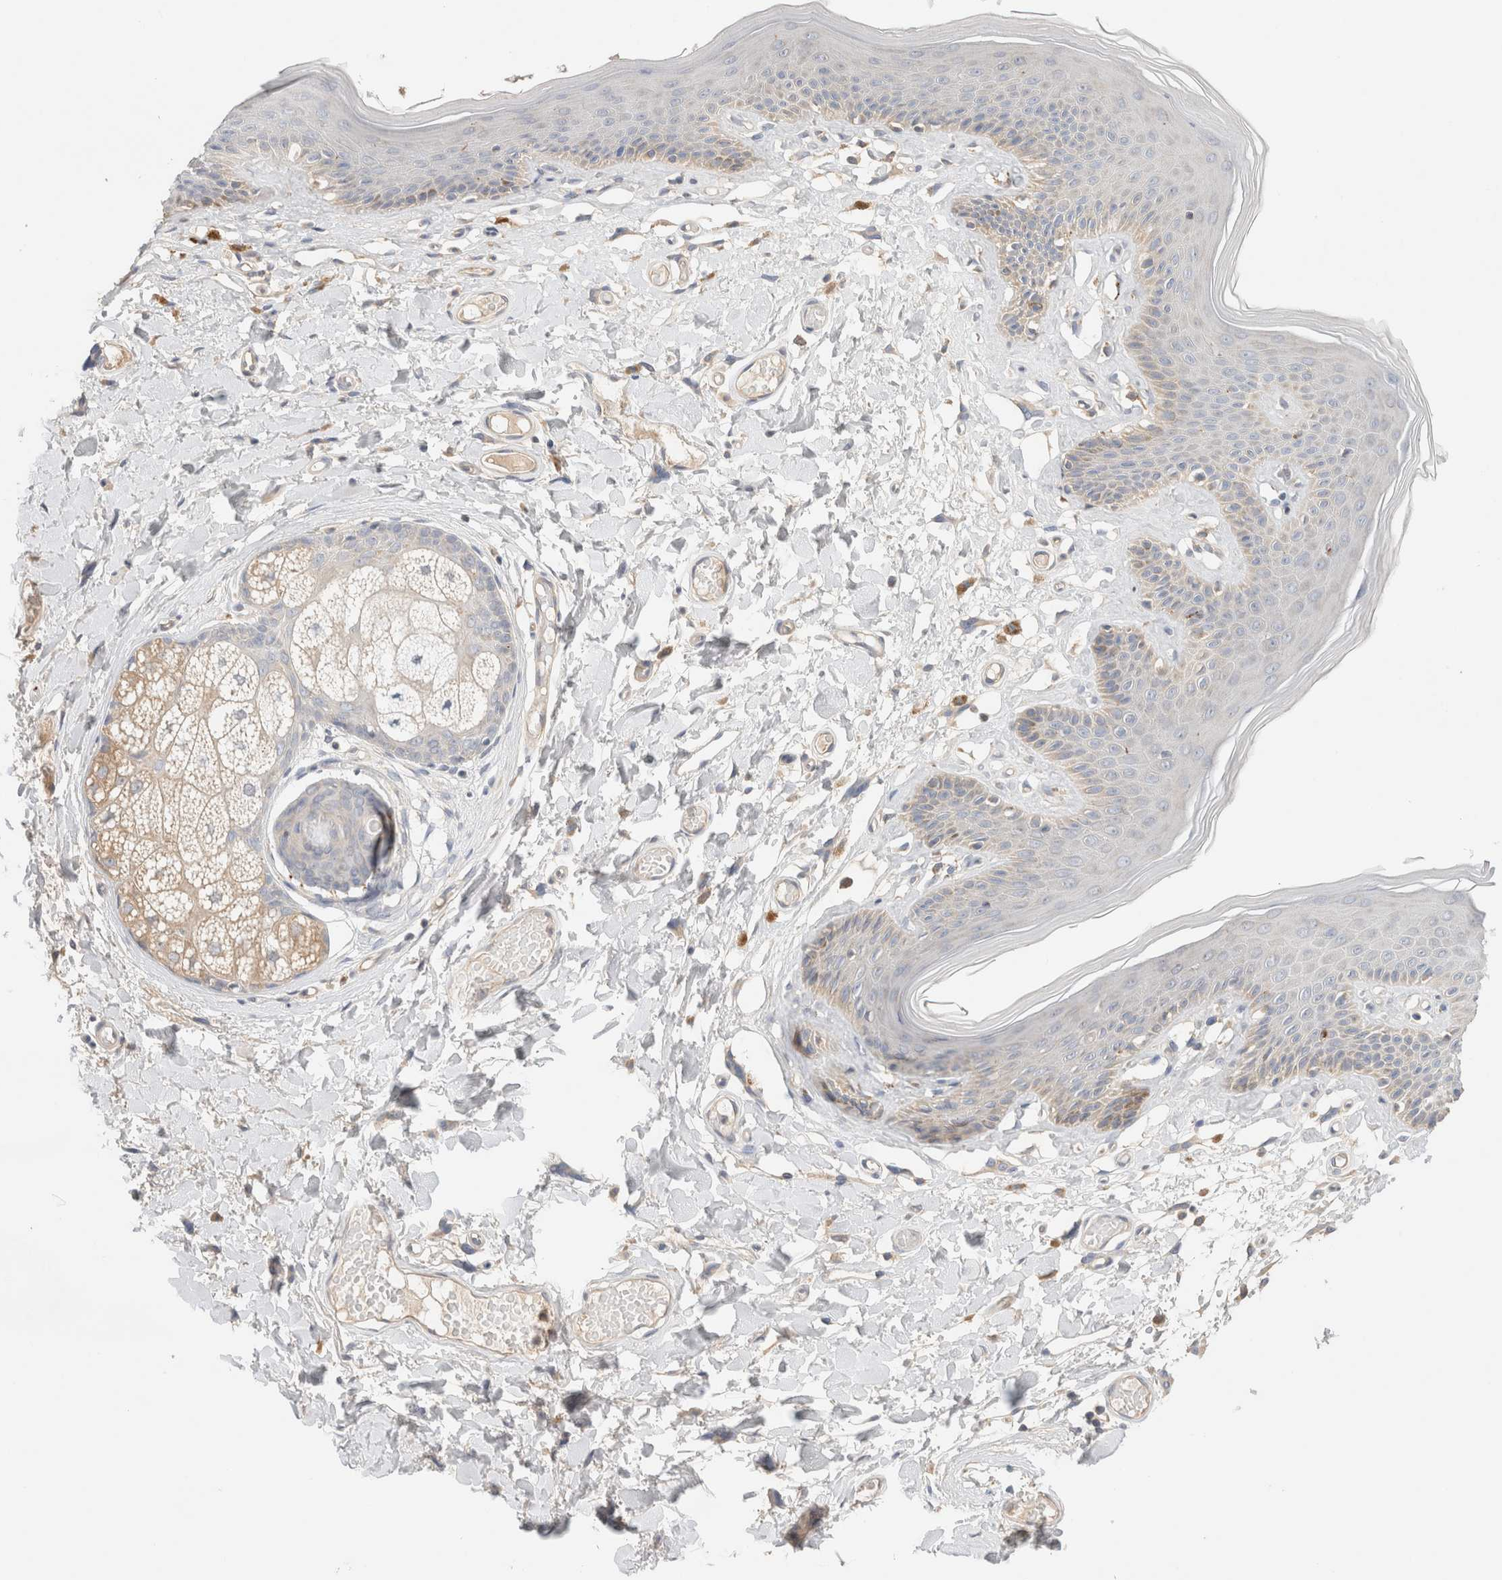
{"staining": {"intensity": "moderate", "quantity": "<25%", "location": "cytoplasmic/membranous"}, "tissue": "skin", "cell_type": "Epidermal cells", "image_type": "normal", "snomed": [{"axis": "morphology", "description": "Normal tissue, NOS"}, {"axis": "topography", "description": "Vulva"}], "caption": "Skin stained with immunohistochemistry (IHC) demonstrates moderate cytoplasmic/membranous positivity in about <25% of epidermal cells. (brown staining indicates protein expression, while blue staining denotes nuclei).", "gene": "B3GNTL1", "patient": {"sex": "female", "age": 73}}